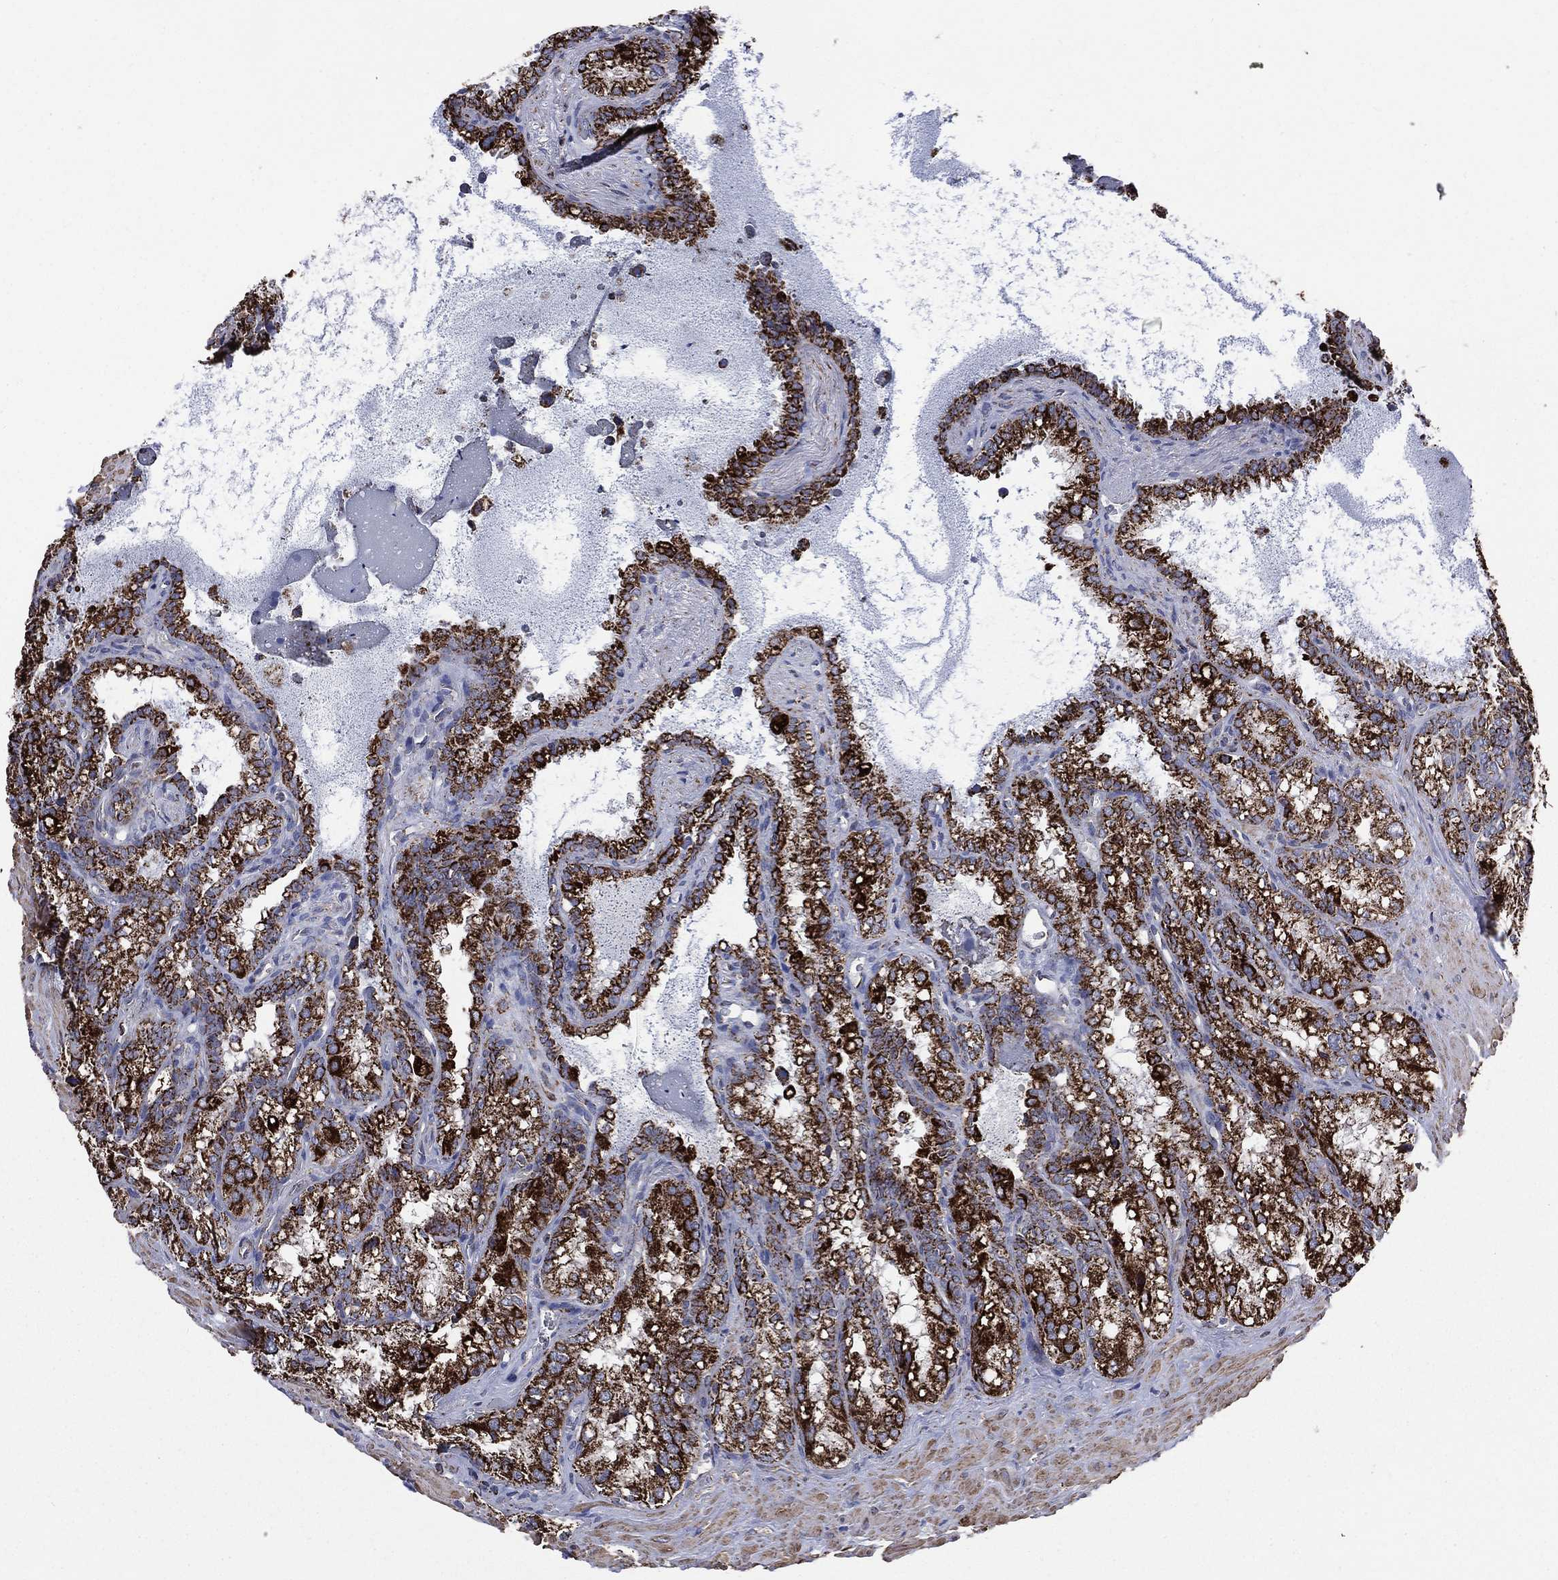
{"staining": {"intensity": "strong", "quantity": ">75%", "location": "cytoplasmic/membranous"}, "tissue": "seminal vesicle", "cell_type": "Glandular cells", "image_type": "normal", "snomed": [{"axis": "morphology", "description": "Normal tissue, NOS"}, {"axis": "topography", "description": "Seminal veicle"}], "caption": "A photomicrograph showing strong cytoplasmic/membranous positivity in about >75% of glandular cells in normal seminal vesicle, as visualized by brown immunohistochemical staining.", "gene": "GOT2", "patient": {"sex": "male", "age": 68}}